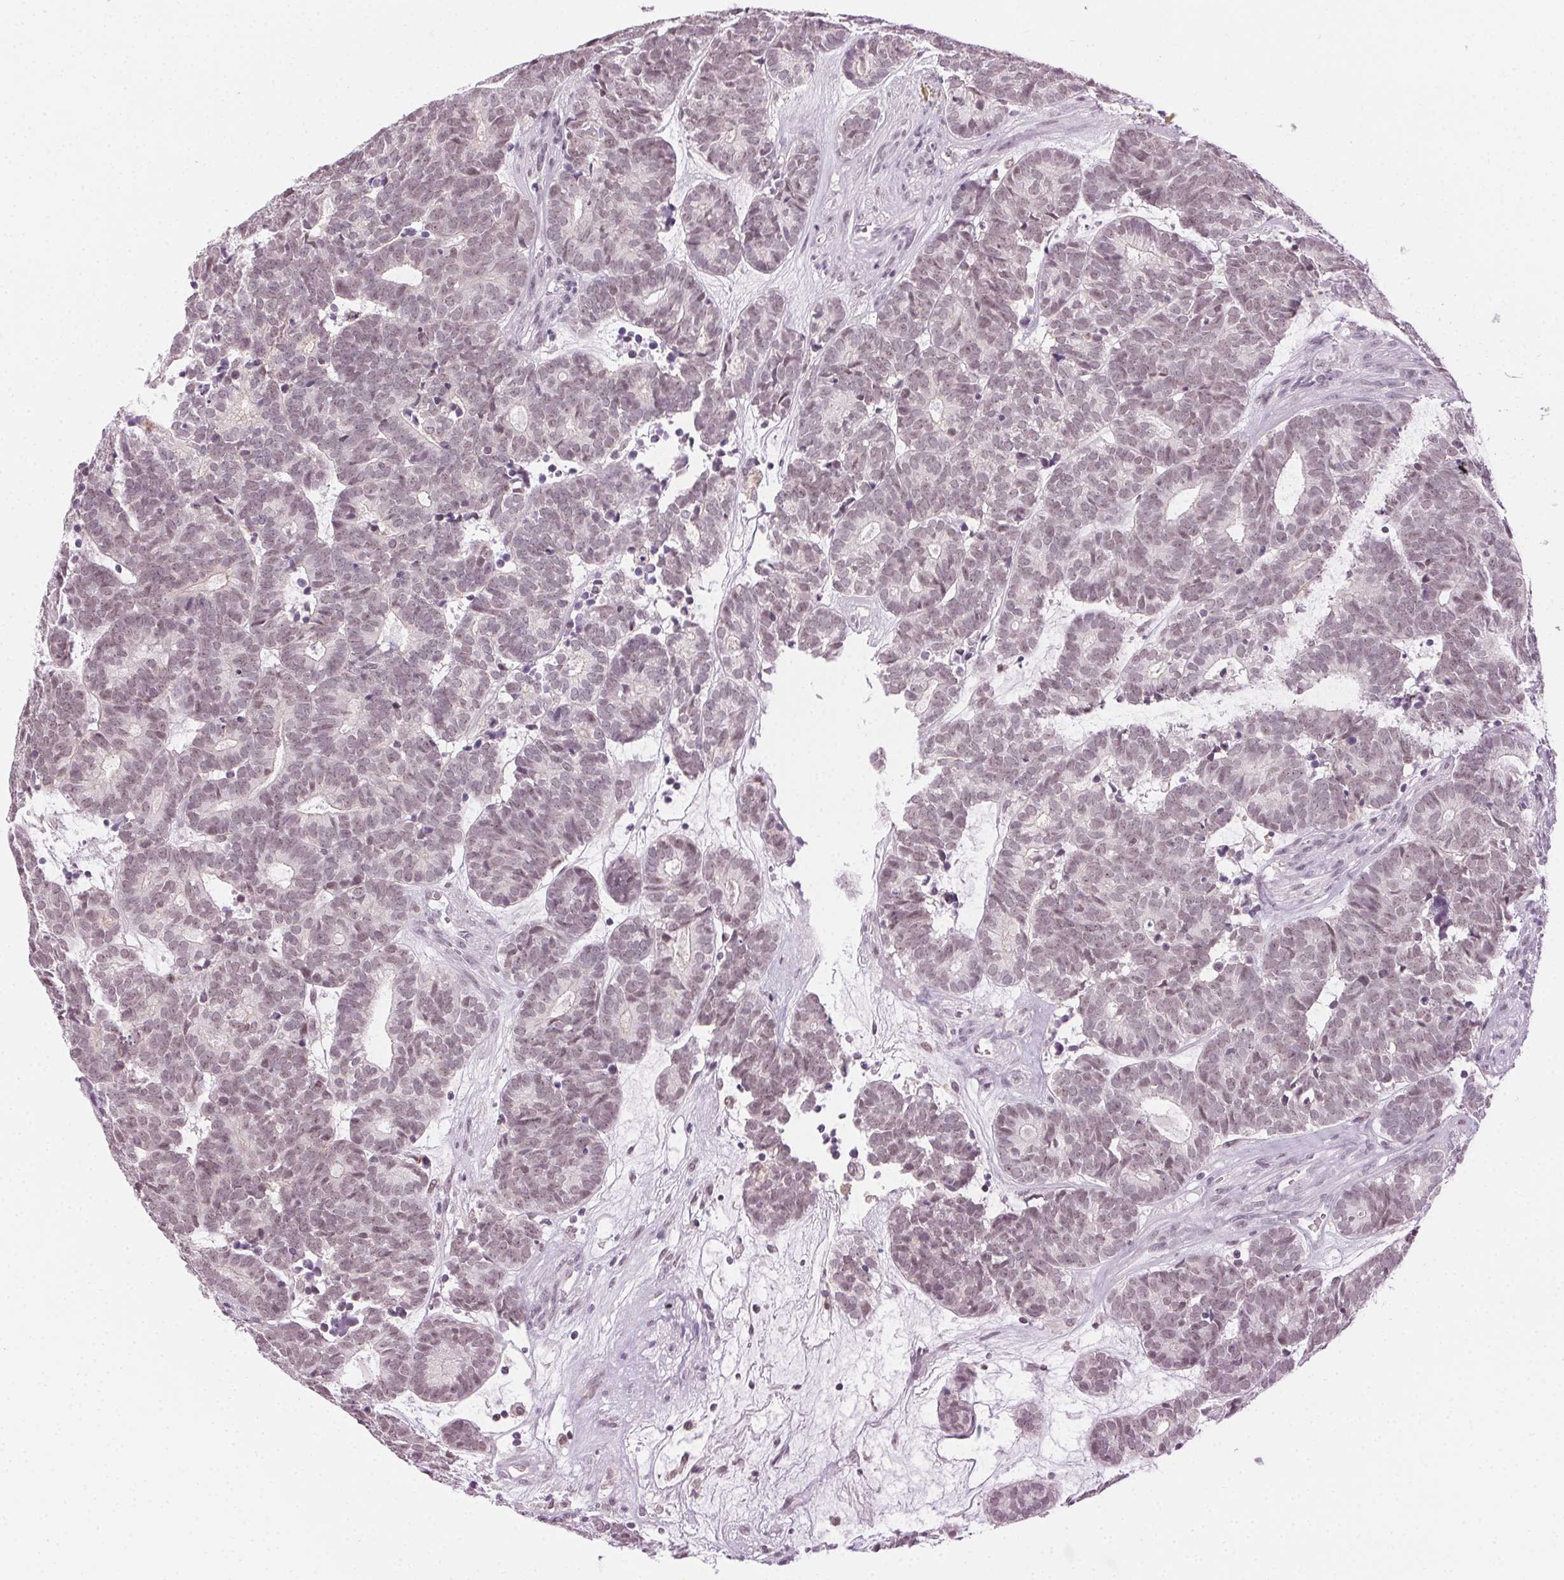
{"staining": {"intensity": "weak", "quantity": "25%-75%", "location": "nuclear"}, "tissue": "head and neck cancer", "cell_type": "Tumor cells", "image_type": "cancer", "snomed": [{"axis": "morphology", "description": "Adenocarcinoma, NOS"}, {"axis": "topography", "description": "Head-Neck"}], "caption": "A high-resolution image shows immunohistochemistry staining of adenocarcinoma (head and neck), which demonstrates weak nuclear expression in about 25%-75% of tumor cells.", "gene": "AIF1L", "patient": {"sex": "female", "age": 81}}